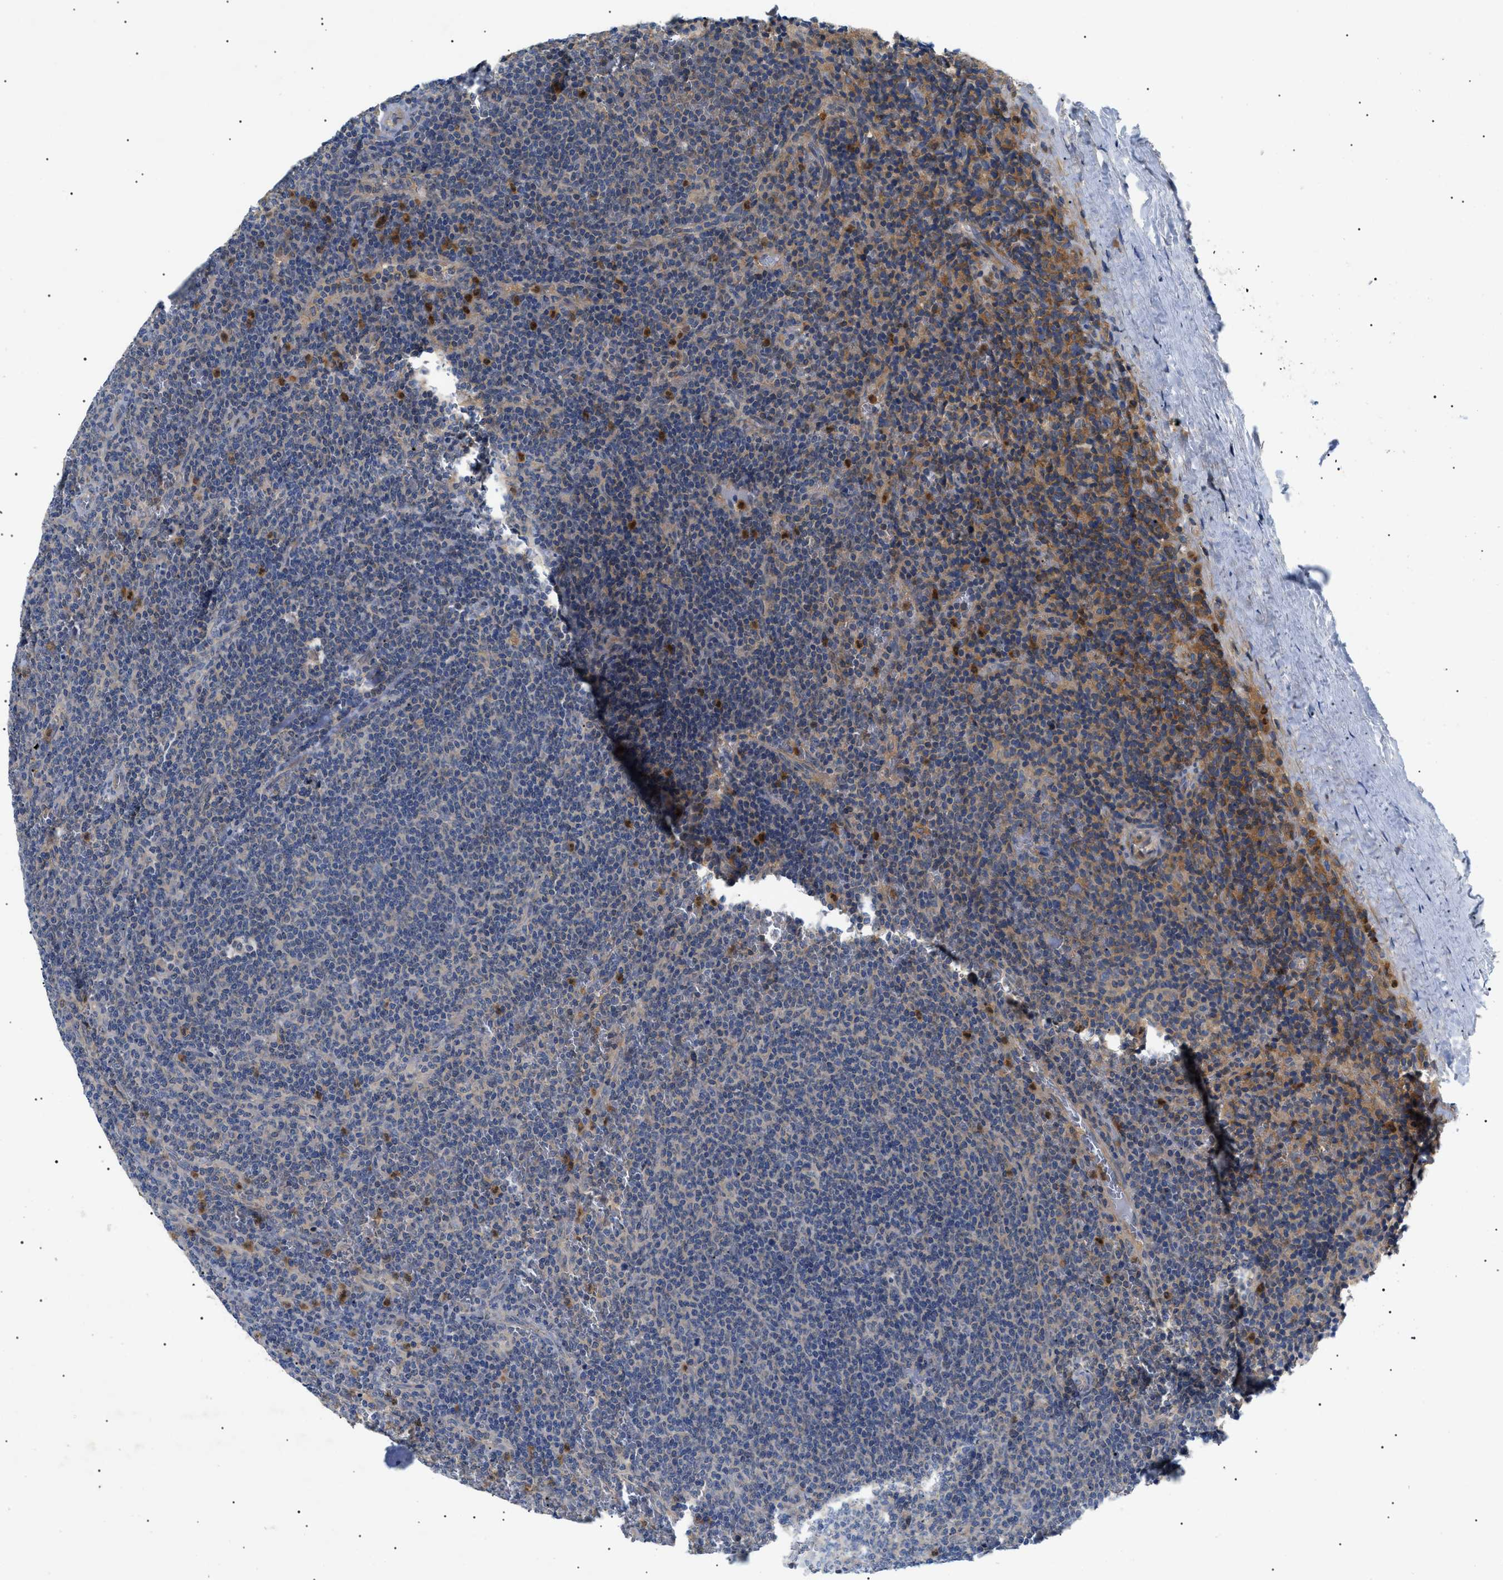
{"staining": {"intensity": "weak", "quantity": "<25%", "location": "cytoplasmic/membranous"}, "tissue": "lymphoma", "cell_type": "Tumor cells", "image_type": "cancer", "snomed": [{"axis": "morphology", "description": "Malignant lymphoma, non-Hodgkin's type, Low grade"}, {"axis": "topography", "description": "Spleen"}], "caption": "The photomicrograph demonstrates no significant positivity in tumor cells of lymphoma.", "gene": "RIPK1", "patient": {"sex": "female", "age": 50}}